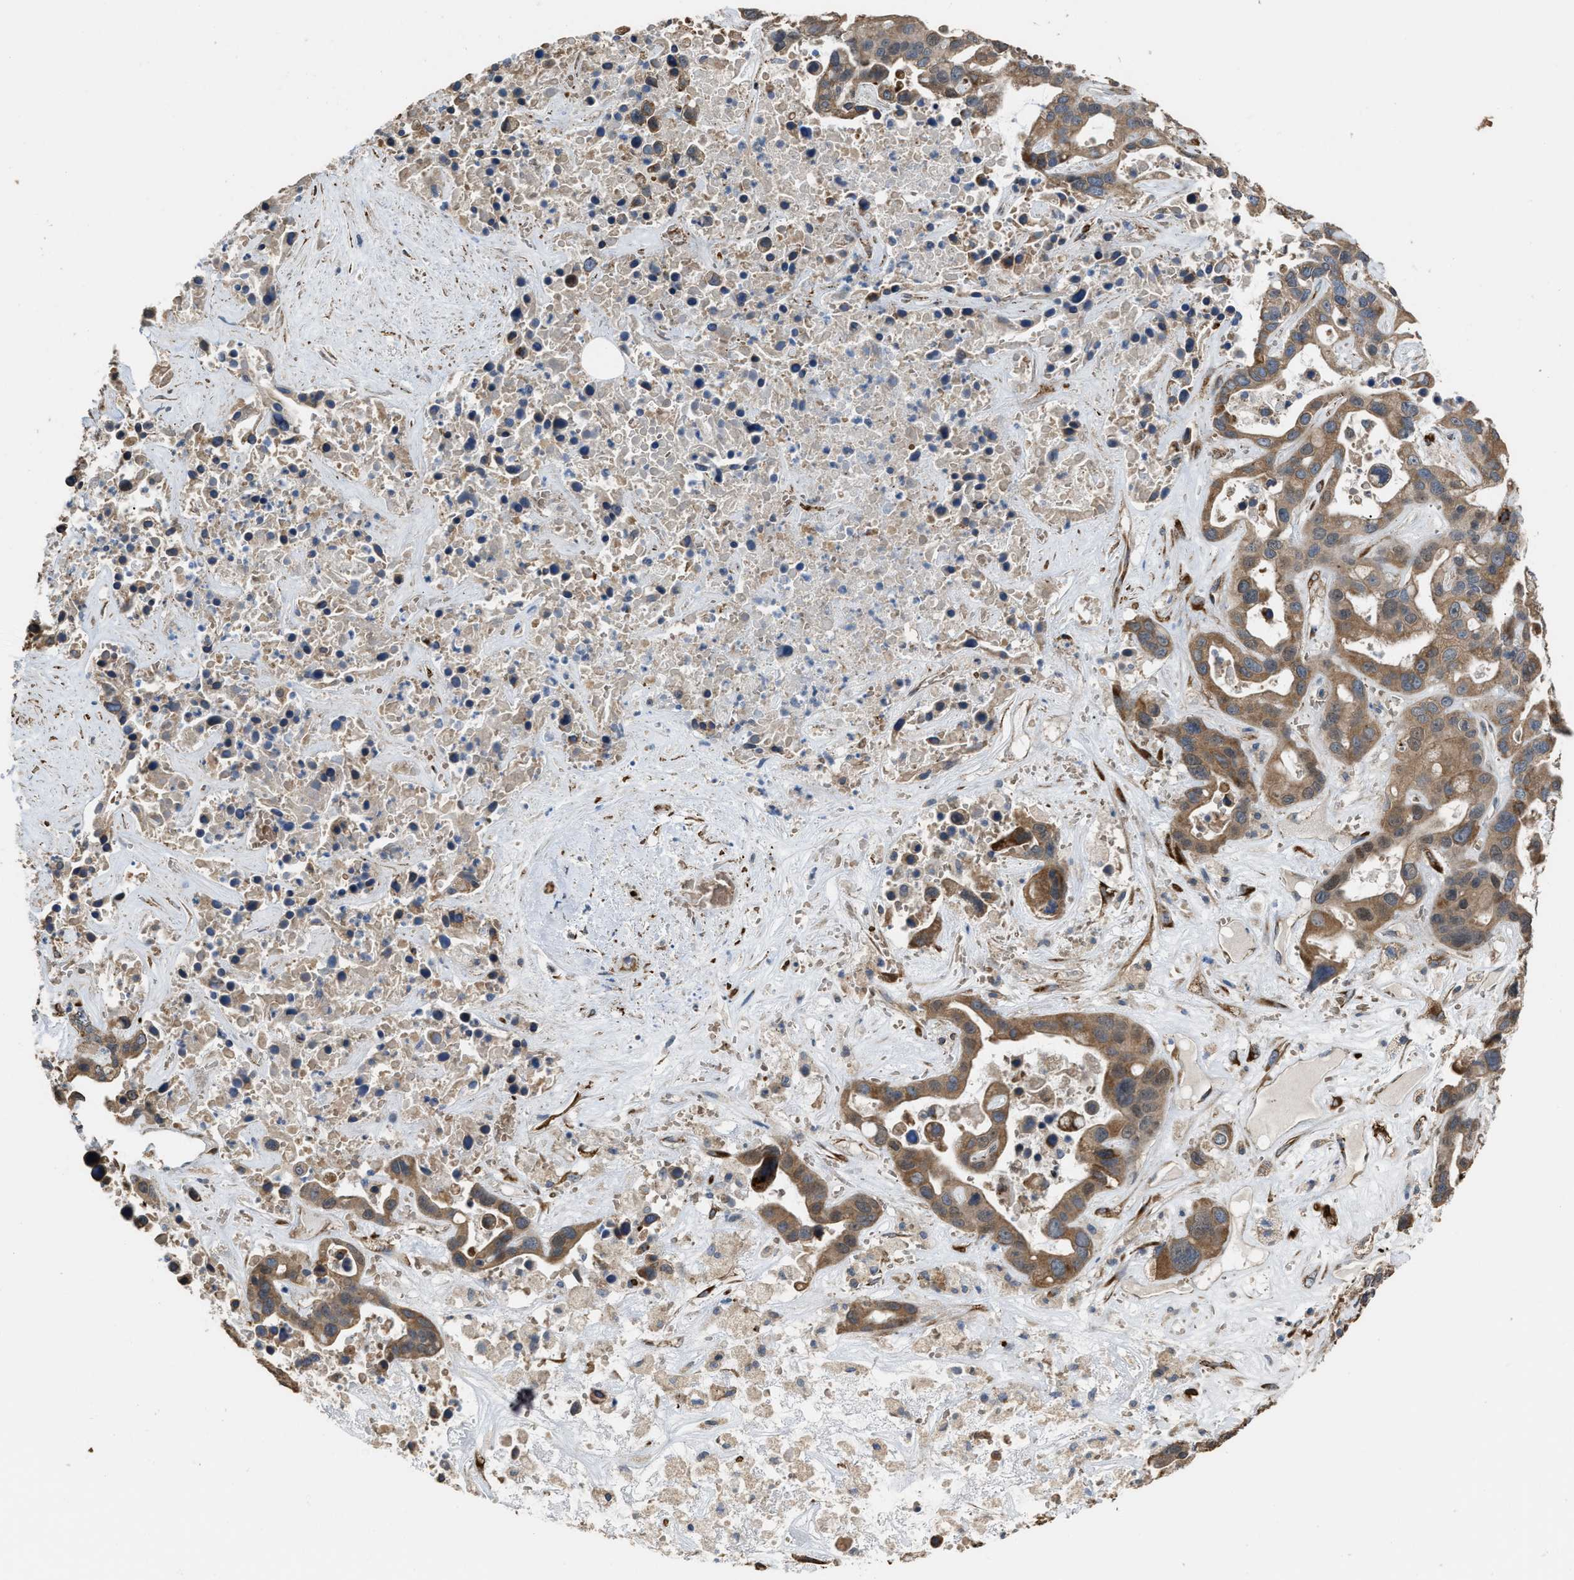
{"staining": {"intensity": "moderate", "quantity": ">75%", "location": "cytoplasmic/membranous"}, "tissue": "liver cancer", "cell_type": "Tumor cells", "image_type": "cancer", "snomed": [{"axis": "morphology", "description": "Cholangiocarcinoma"}, {"axis": "topography", "description": "Liver"}], "caption": "This is a histology image of immunohistochemistry staining of liver cancer, which shows moderate positivity in the cytoplasmic/membranous of tumor cells.", "gene": "SELENOM", "patient": {"sex": "female", "age": 65}}